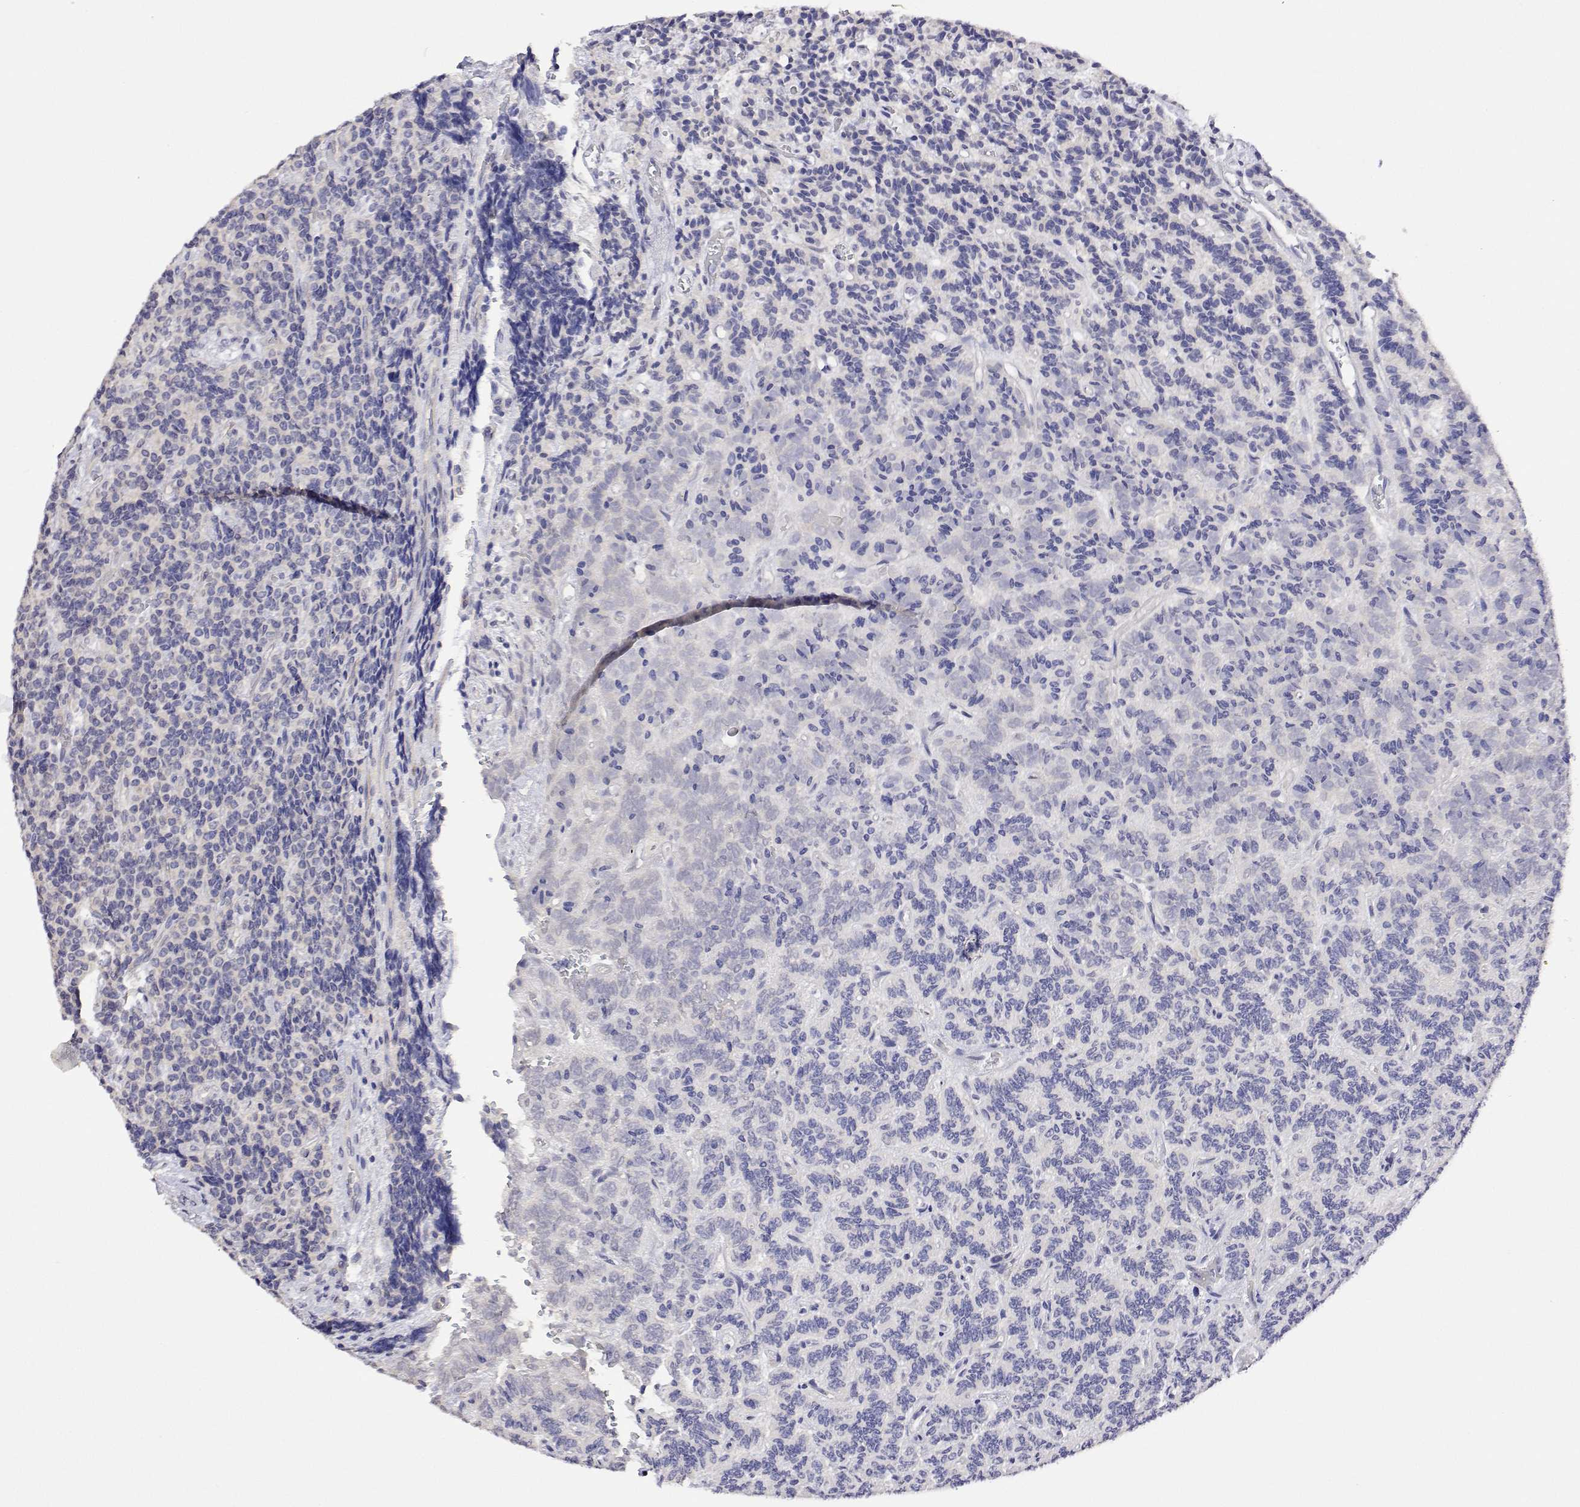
{"staining": {"intensity": "negative", "quantity": "none", "location": "none"}, "tissue": "carcinoid", "cell_type": "Tumor cells", "image_type": "cancer", "snomed": [{"axis": "morphology", "description": "Carcinoid, malignant, NOS"}, {"axis": "topography", "description": "Pancreas"}], "caption": "DAB immunohistochemical staining of human carcinoid shows no significant staining in tumor cells.", "gene": "PLCB1", "patient": {"sex": "male", "age": 36}}